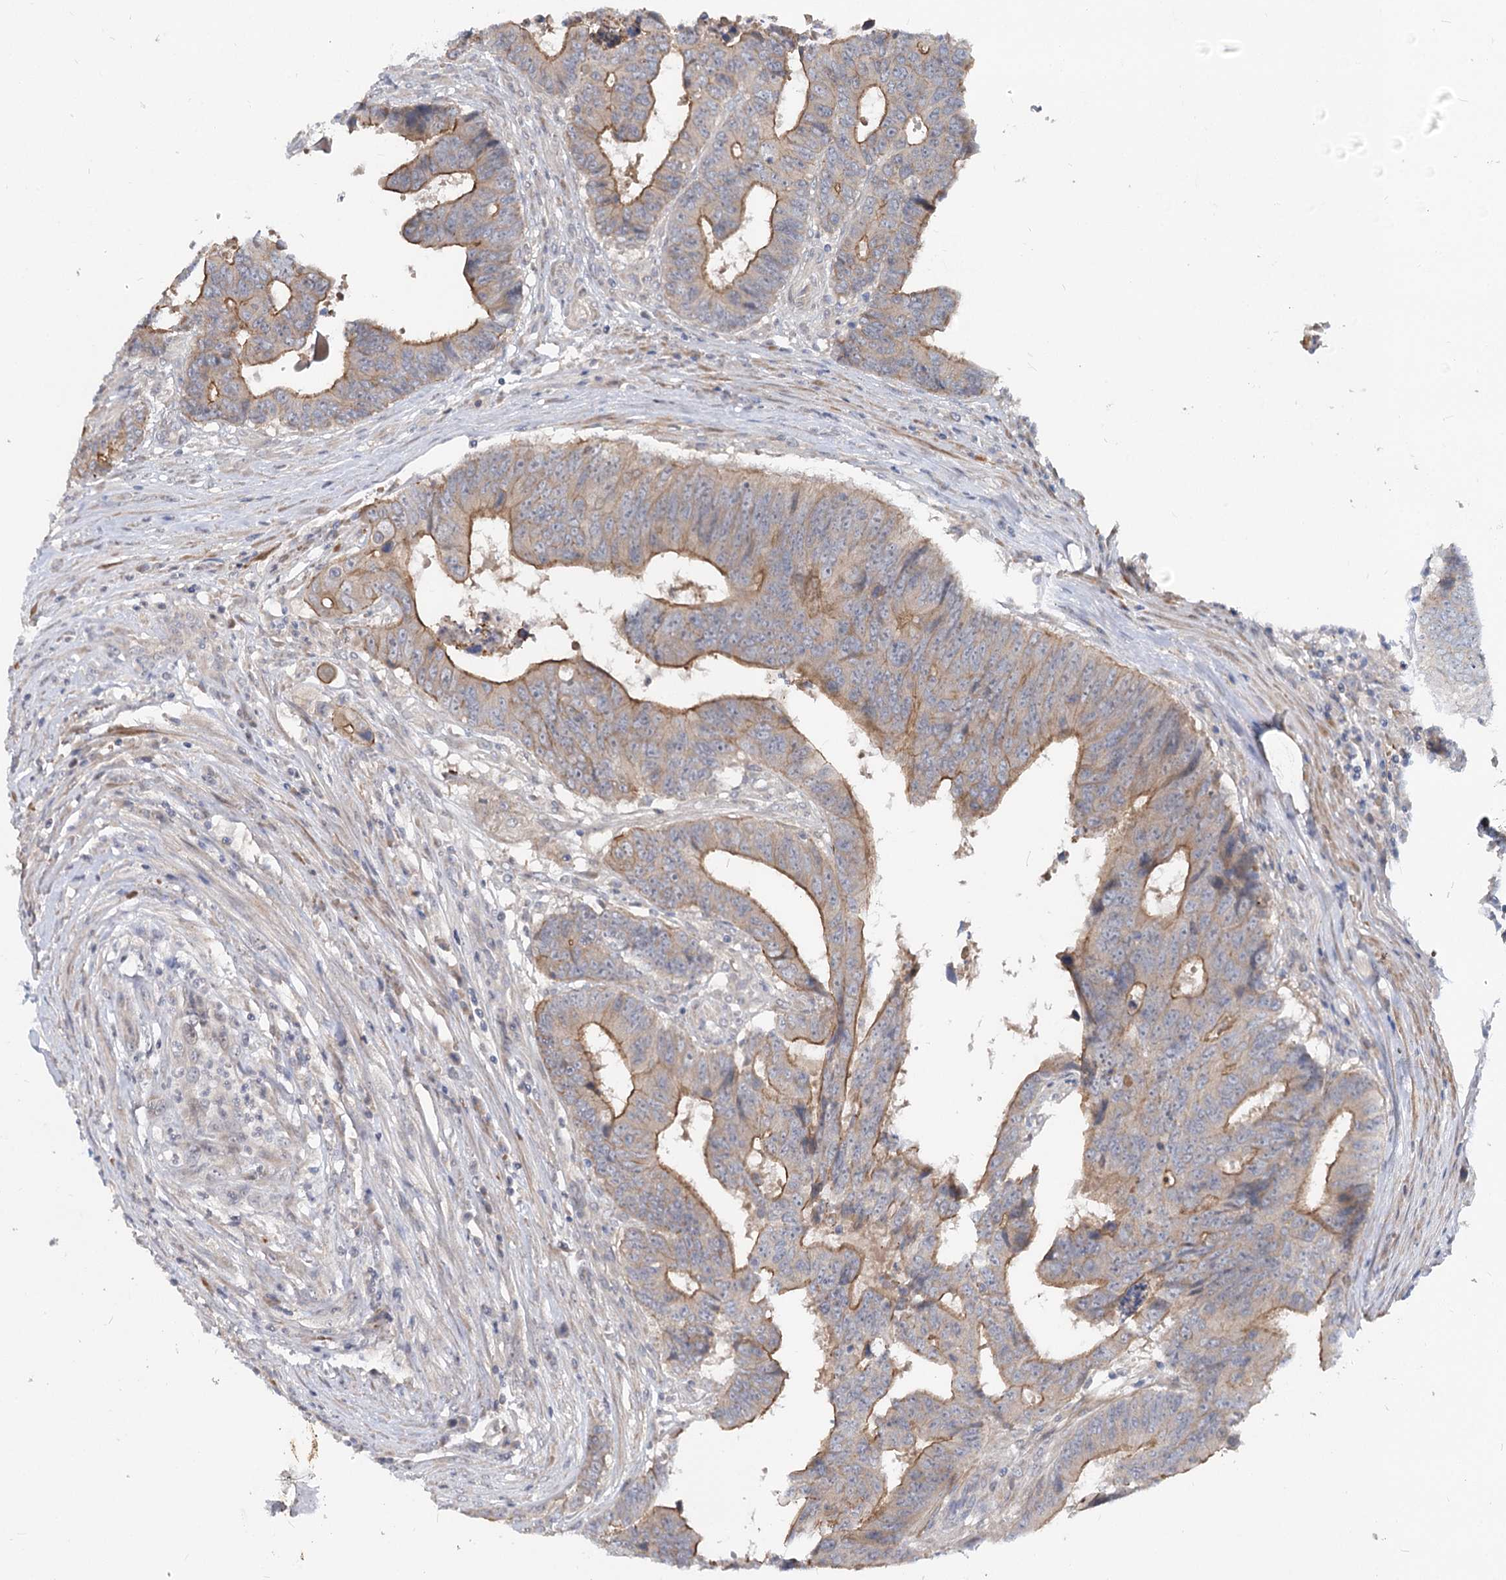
{"staining": {"intensity": "moderate", "quantity": "25%-75%", "location": "cytoplasmic/membranous"}, "tissue": "colorectal cancer", "cell_type": "Tumor cells", "image_type": "cancer", "snomed": [{"axis": "morphology", "description": "Adenocarcinoma, NOS"}, {"axis": "topography", "description": "Rectum"}], "caption": "Colorectal adenocarcinoma was stained to show a protein in brown. There is medium levels of moderate cytoplasmic/membranous expression in approximately 25%-75% of tumor cells. Immunohistochemistry stains the protein in brown and the nuclei are stained blue.", "gene": "FGF19", "patient": {"sex": "male", "age": 84}}